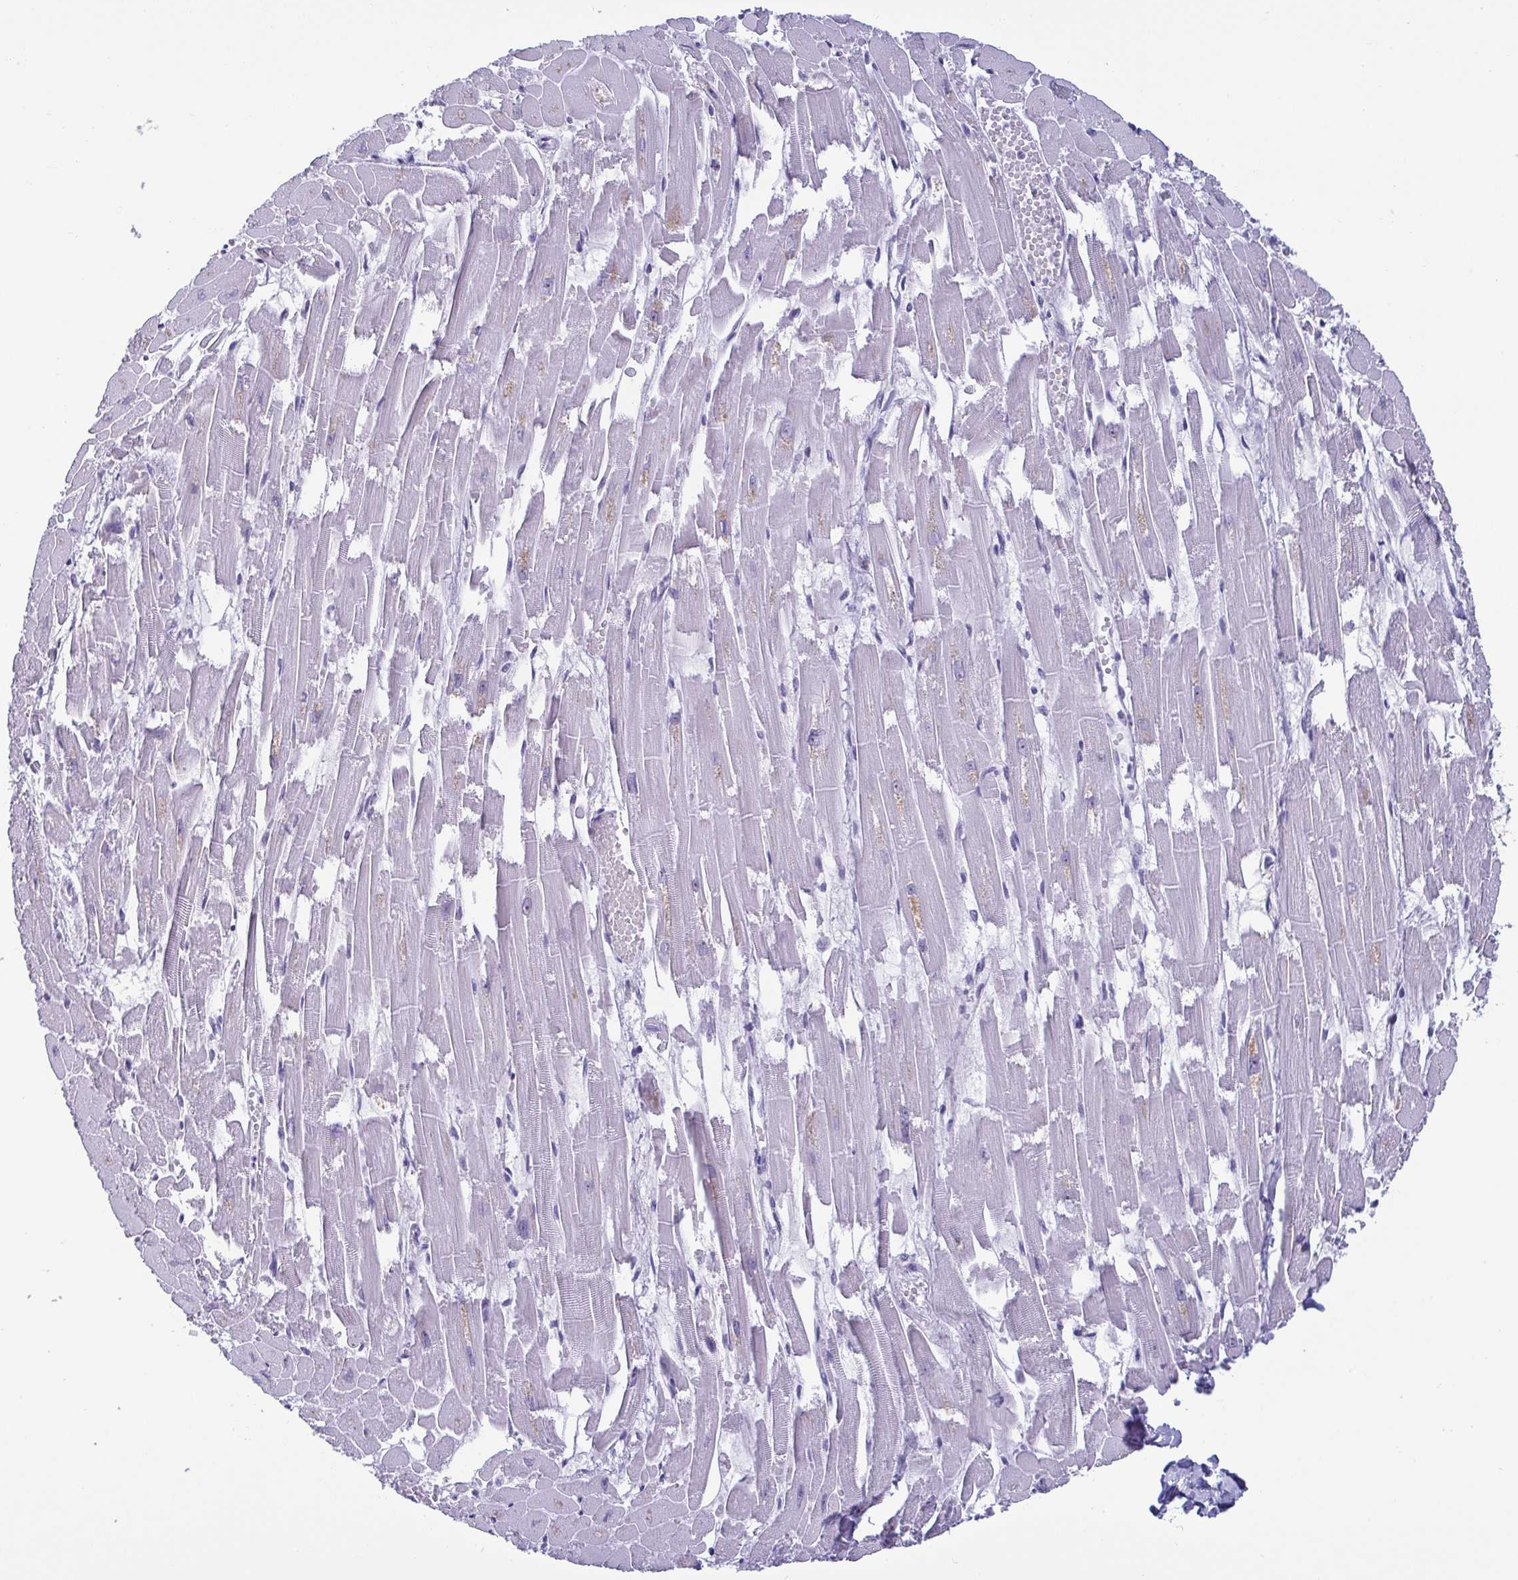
{"staining": {"intensity": "weak", "quantity": "<25%", "location": "cytoplasmic/membranous"}, "tissue": "heart muscle", "cell_type": "Cardiomyocytes", "image_type": "normal", "snomed": [{"axis": "morphology", "description": "Normal tissue, NOS"}, {"axis": "topography", "description": "Heart"}], "caption": "High magnification brightfield microscopy of unremarkable heart muscle stained with DAB (3,3'-diaminobenzidine) (brown) and counterstained with hematoxylin (blue): cardiomyocytes show no significant expression. The staining is performed using DAB (3,3'-diaminobenzidine) brown chromogen with nuclei counter-stained in using hematoxylin.", "gene": "BZW1", "patient": {"sex": "female", "age": 52}}